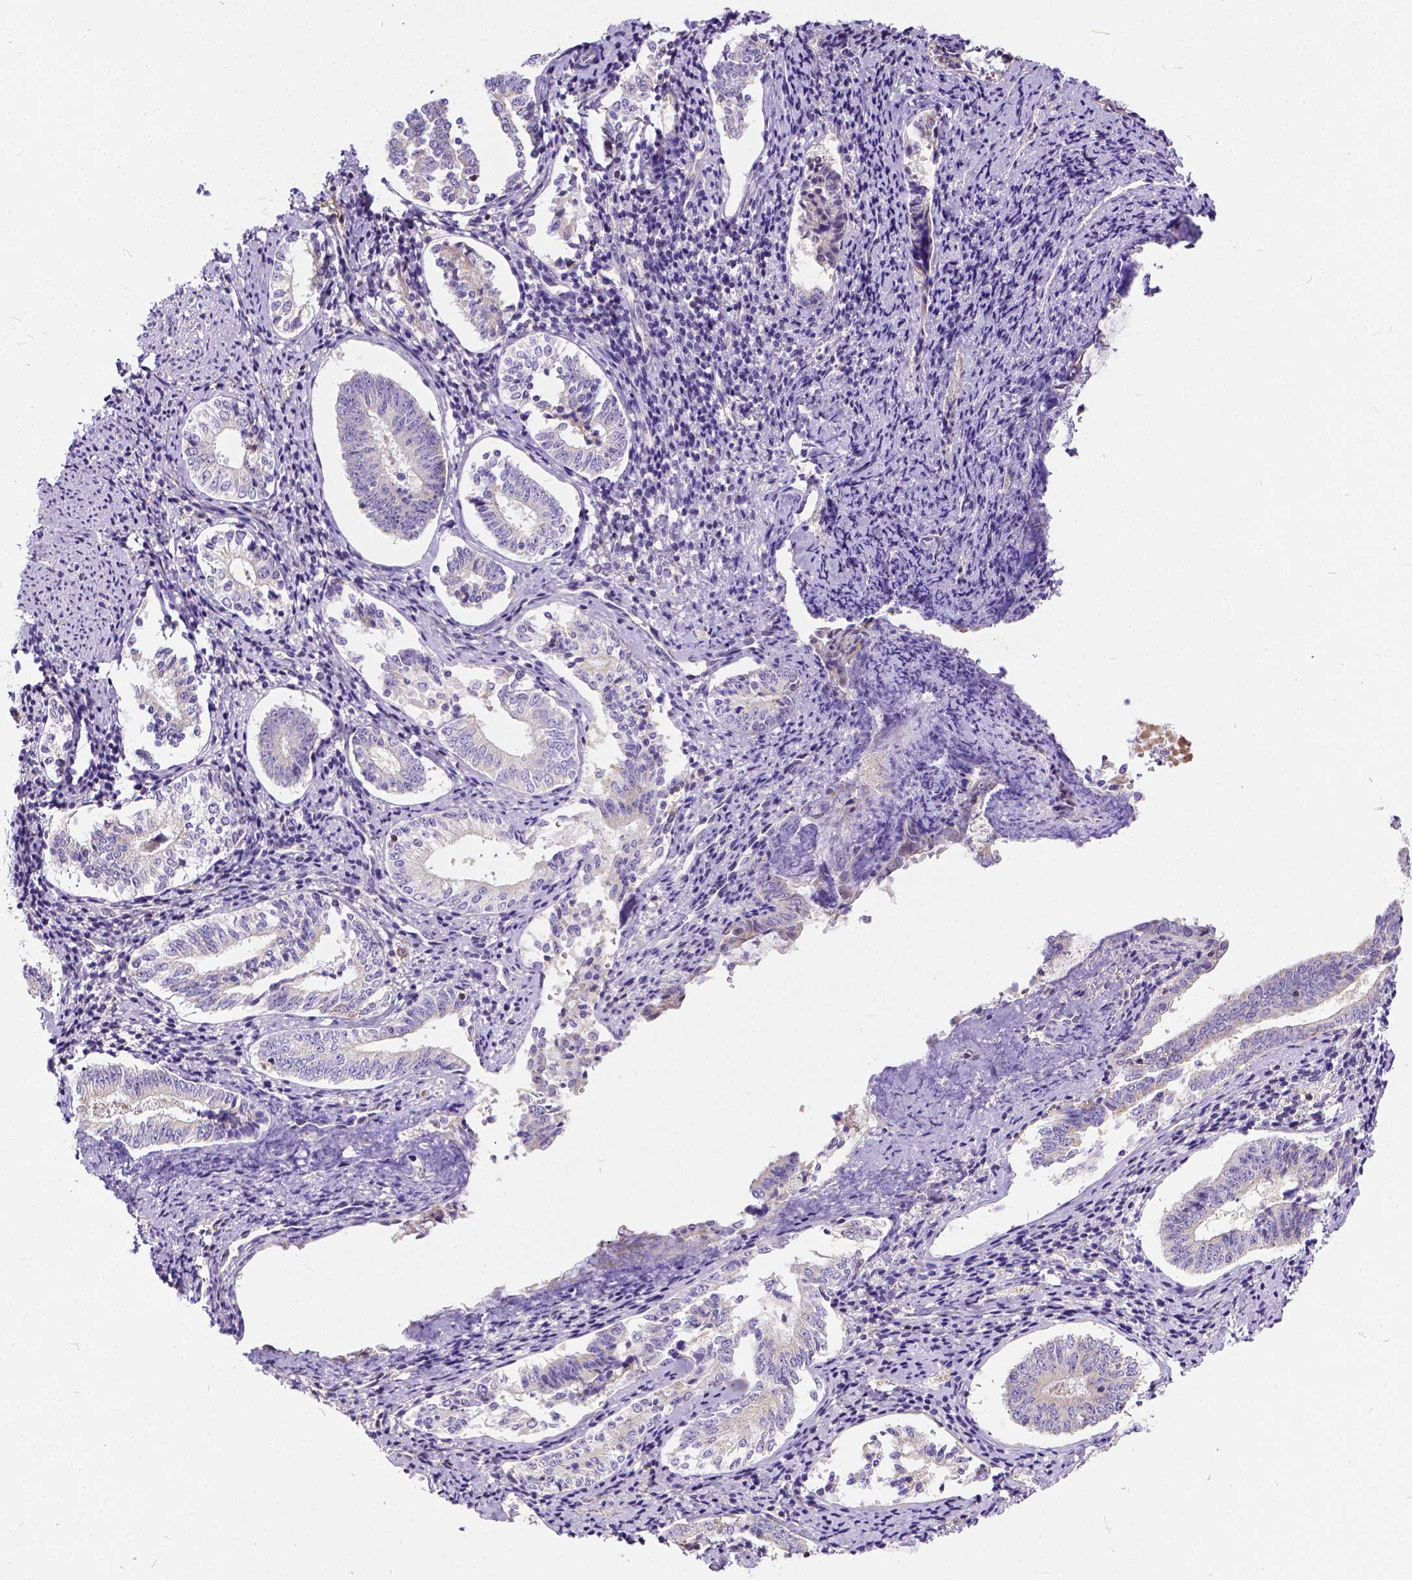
{"staining": {"intensity": "negative", "quantity": "none", "location": "none"}, "tissue": "cervical cancer", "cell_type": "Tumor cells", "image_type": "cancer", "snomed": [{"axis": "morphology", "description": "Squamous cell carcinoma, NOS"}, {"axis": "topography", "description": "Cervix"}], "caption": "Squamous cell carcinoma (cervical) was stained to show a protein in brown. There is no significant expression in tumor cells. (Stains: DAB (3,3'-diaminobenzidine) IHC with hematoxylin counter stain, Microscopy: brightfield microscopy at high magnification).", "gene": "CADM4", "patient": {"sex": "female", "age": 59}}